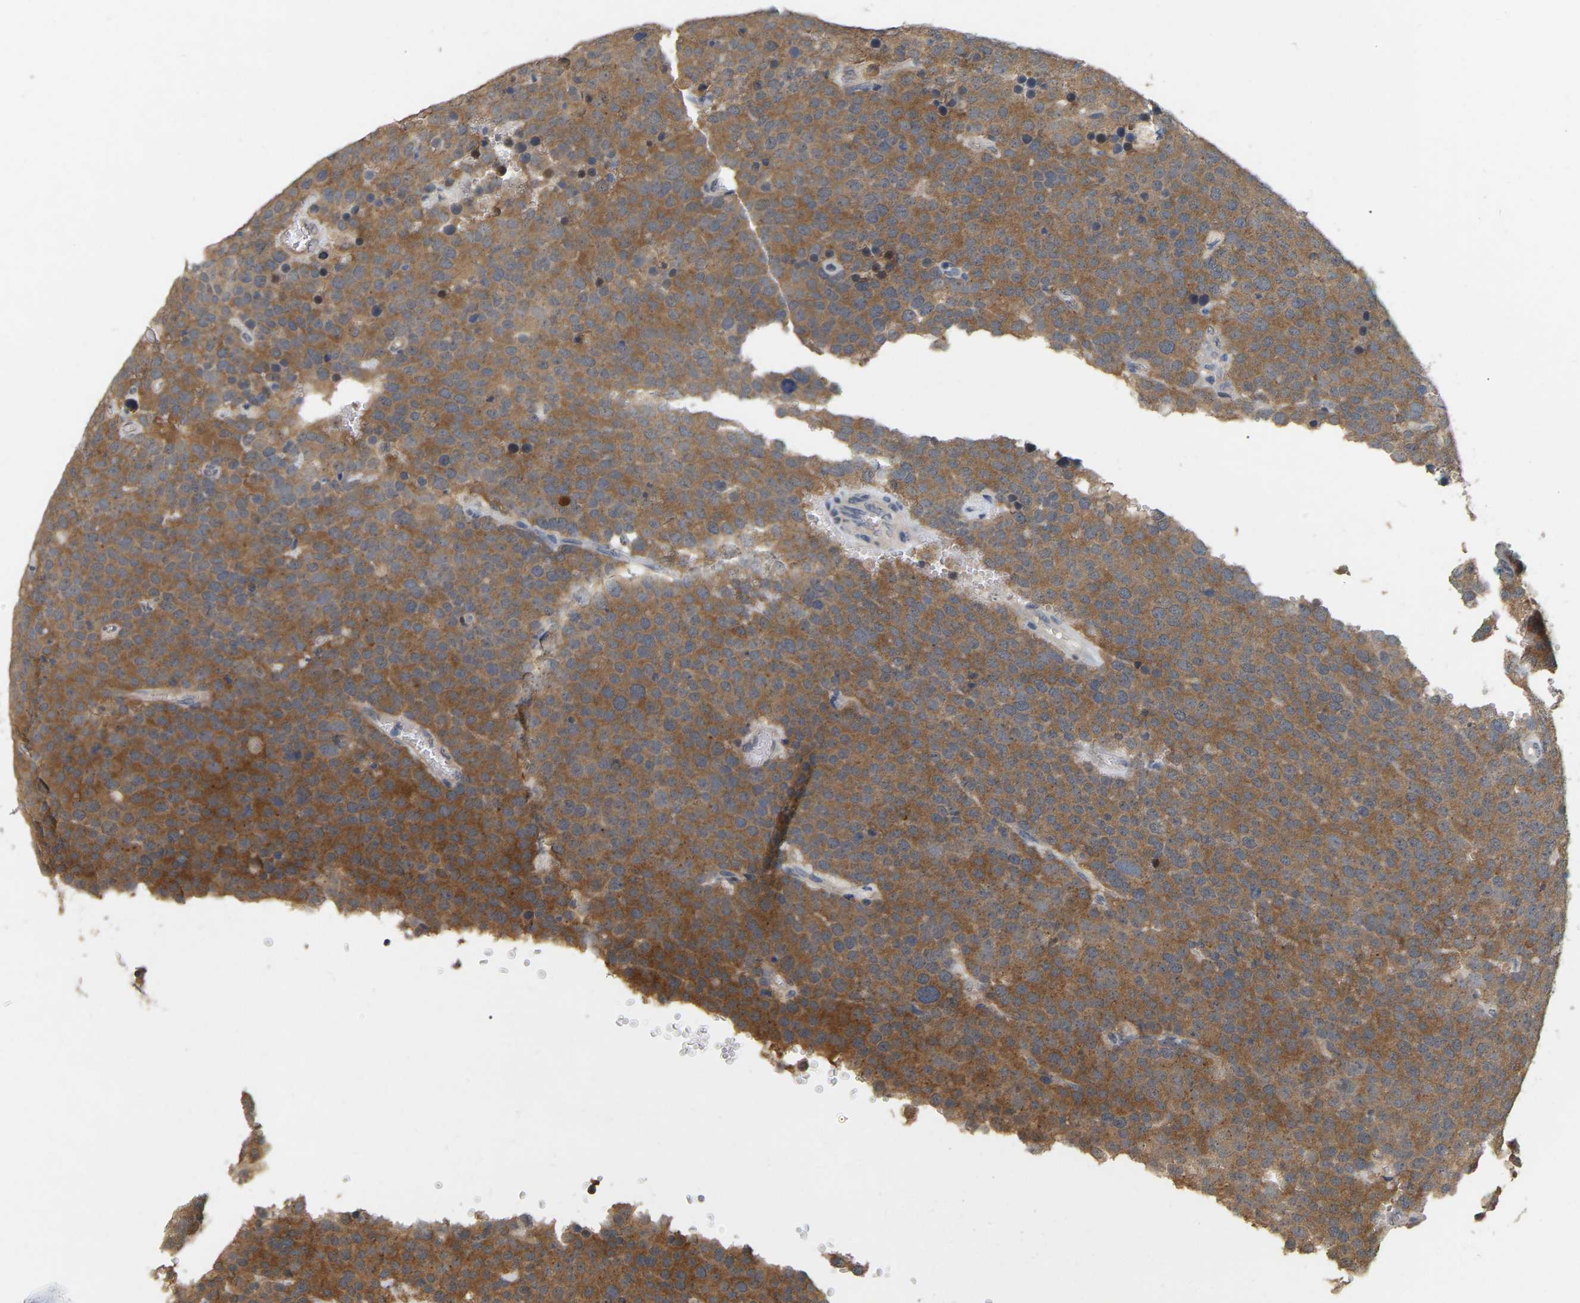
{"staining": {"intensity": "moderate", "quantity": ">75%", "location": "cytoplasmic/membranous"}, "tissue": "testis cancer", "cell_type": "Tumor cells", "image_type": "cancer", "snomed": [{"axis": "morphology", "description": "Normal tissue, NOS"}, {"axis": "morphology", "description": "Seminoma, NOS"}, {"axis": "topography", "description": "Testis"}], "caption": "Tumor cells show medium levels of moderate cytoplasmic/membranous staining in about >75% of cells in human seminoma (testis). (Stains: DAB (3,3'-diaminobenzidine) in brown, nuclei in blue, Microscopy: brightfield microscopy at high magnification).", "gene": "RUVBL1", "patient": {"sex": "male", "age": 71}}